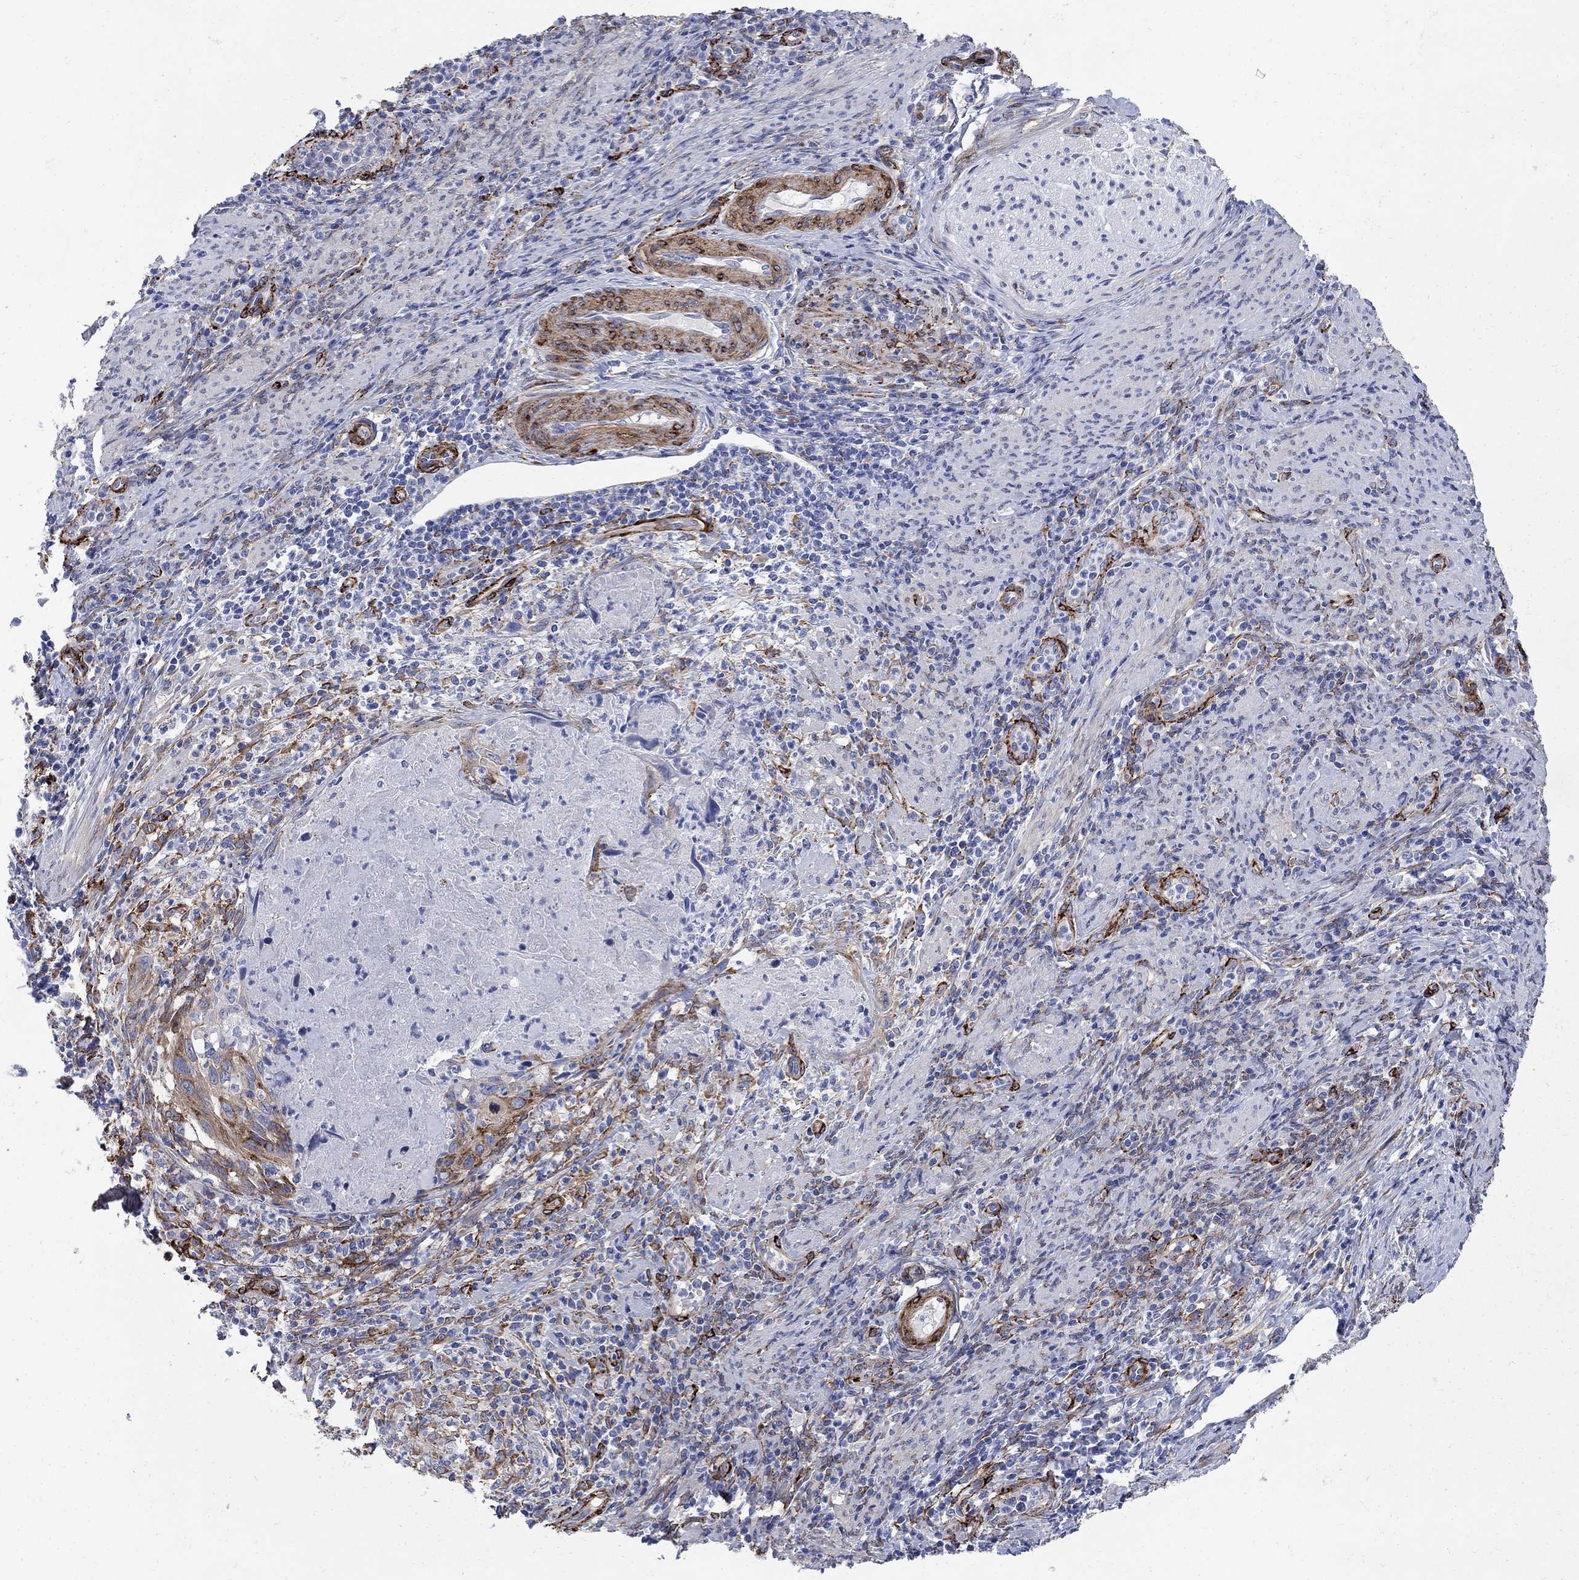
{"staining": {"intensity": "strong", "quantity": "25%-75%", "location": "cytoplasmic/membranous"}, "tissue": "cervical cancer", "cell_type": "Tumor cells", "image_type": "cancer", "snomed": [{"axis": "morphology", "description": "Squamous cell carcinoma, NOS"}, {"axis": "topography", "description": "Cervix"}], "caption": "Cervical squamous cell carcinoma stained with immunohistochemistry (IHC) demonstrates strong cytoplasmic/membranous positivity in approximately 25%-75% of tumor cells.", "gene": "SEPTIN8", "patient": {"sex": "female", "age": 26}}